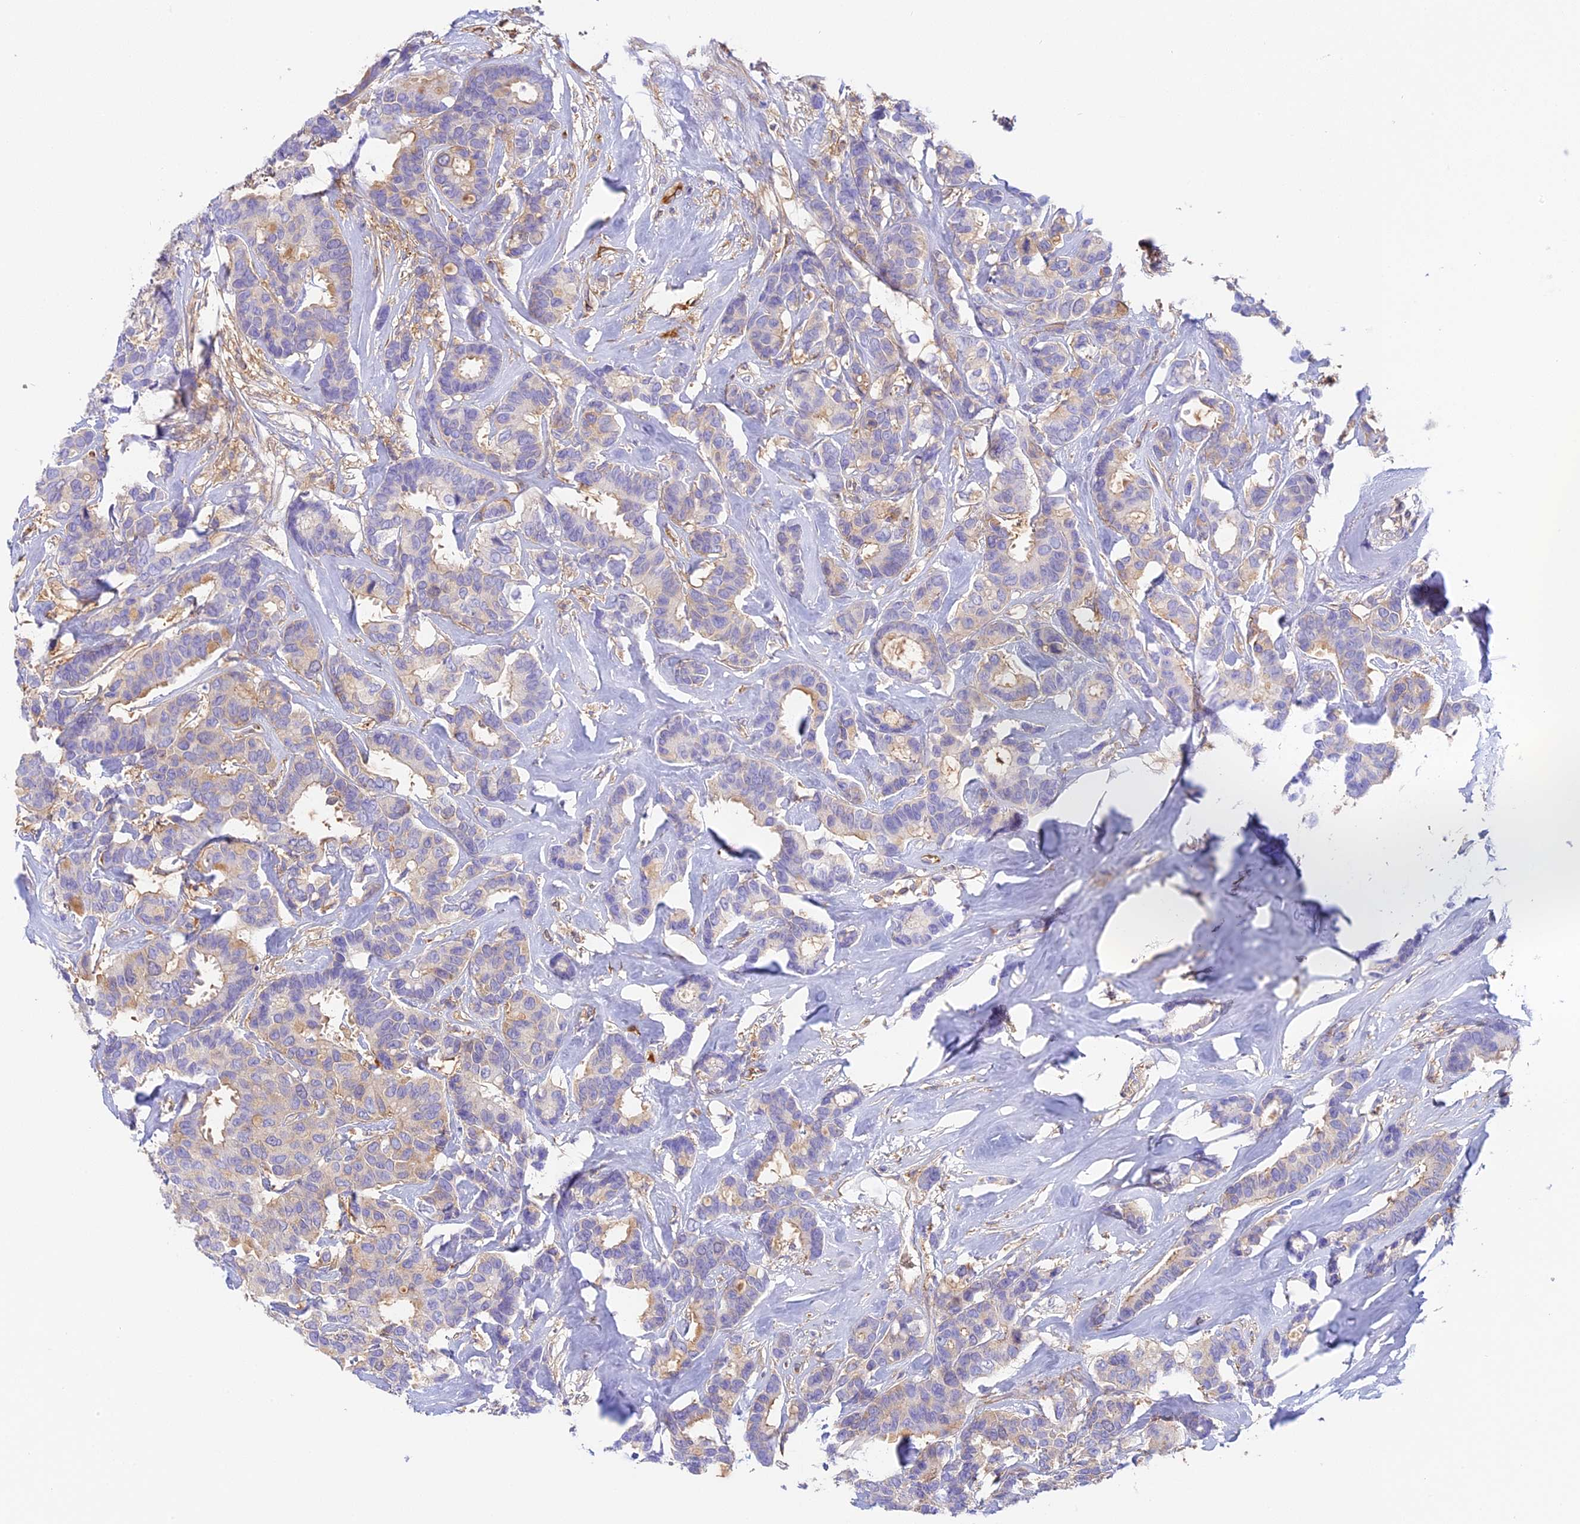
{"staining": {"intensity": "weak", "quantity": "<25%", "location": "cytoplasmic/membranous"}, "tissue": "breast cancer", "cell_type": "Tumor cells", "image_type": "cancer", "snomed": [{"axis": "morphology", "description": "Duct carcinoma"}, {"axis": "topography", "description": "Breast"}], "caption": "Protein analysis of breast cancer (infiltrating ductal carcinoma) demonstrates no significant staining in tumor cells.", "gene": "HOMER3", "patient": {"sex": "female", "age": 87}}